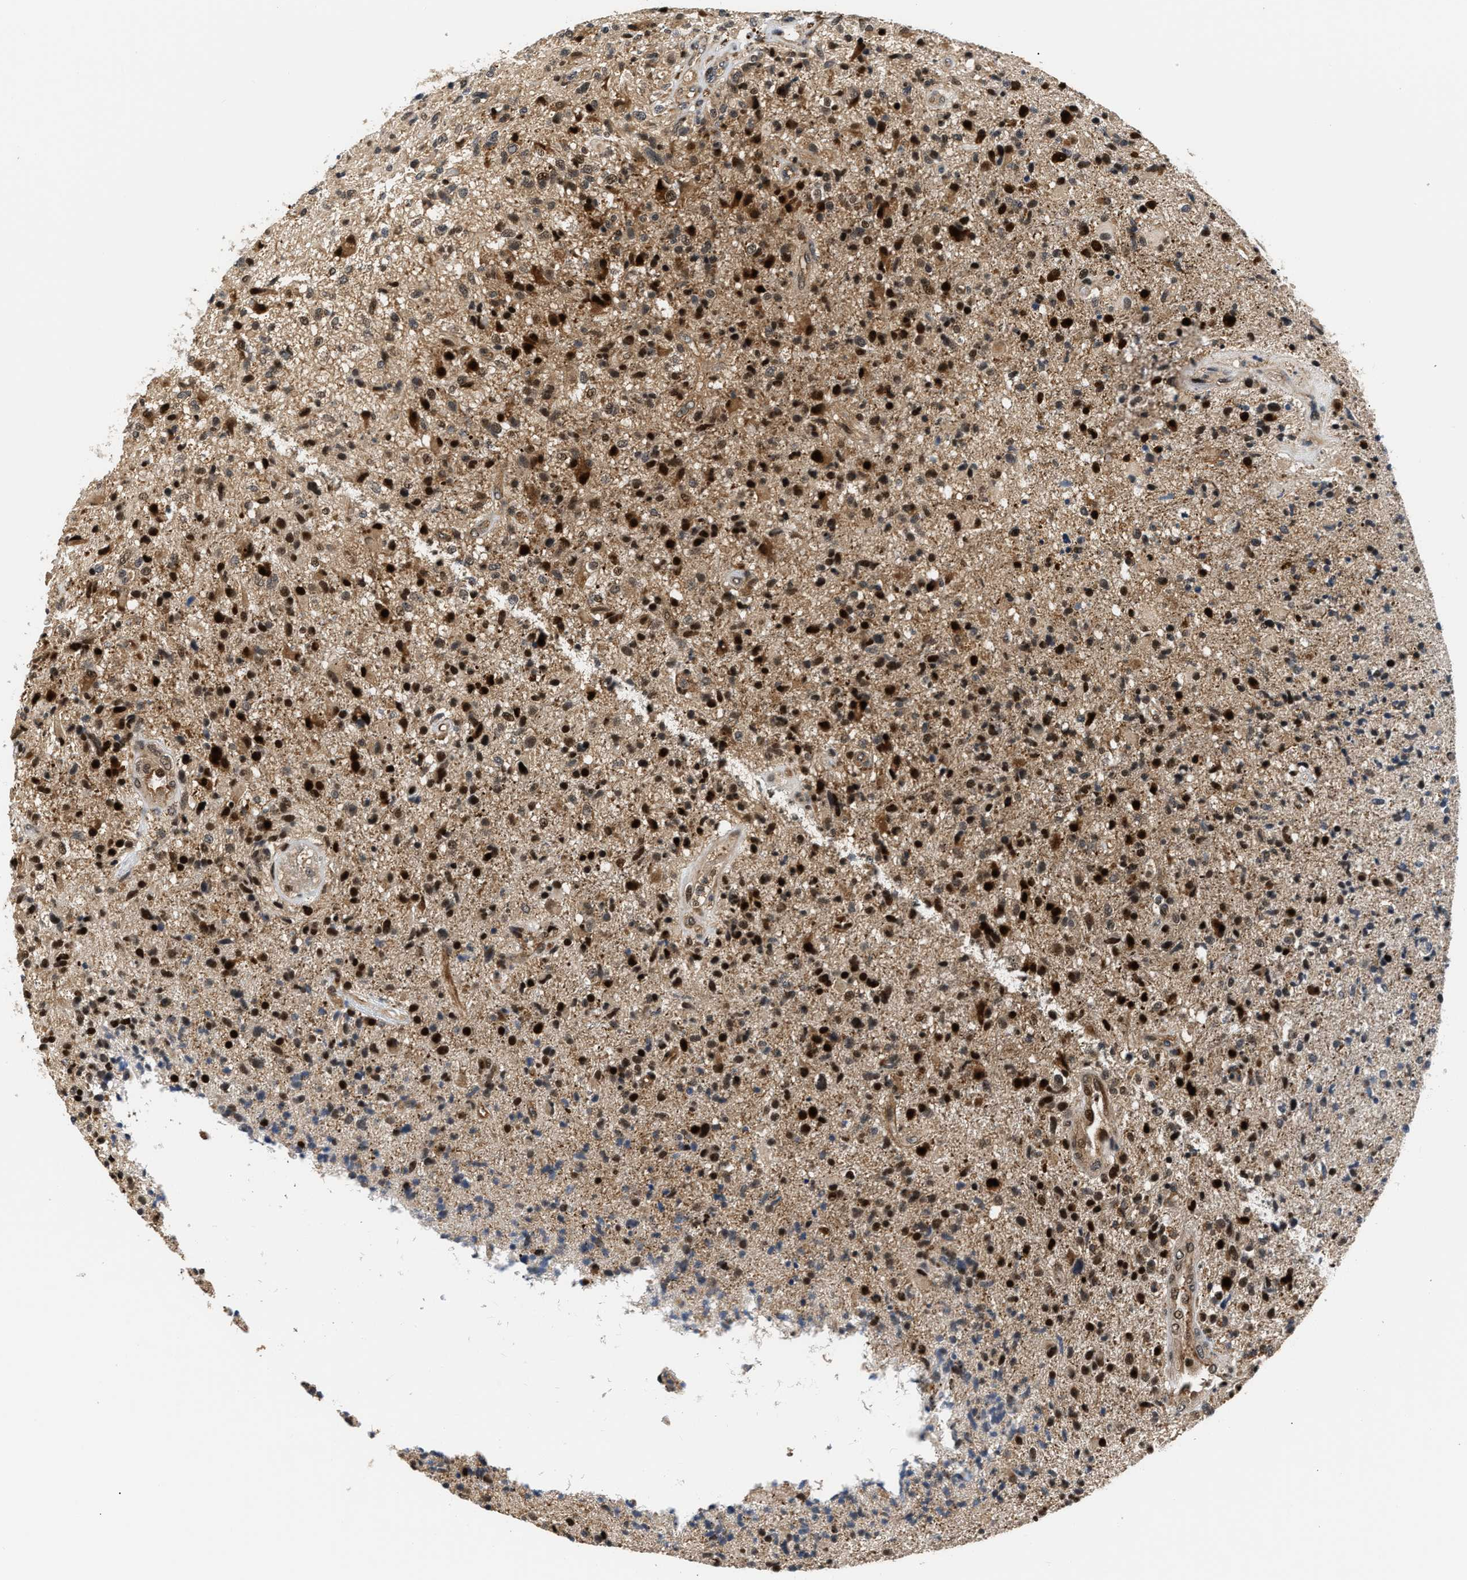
{"staining": {"intensity": "strong", "quantity": ">75%", "location": "cytoplasmic/membranous,nuclear"}, "tissue": "glioma", "cell_type": "Tumor cells", "image_type": "cancer", "snomed": [{"axis": "morphology", "description": "Glioma, malignant, High grade"}, {"axis": "topography", "description": "Brain"}], "caption": "Strong cytoplasmic/membranous and nuclear staining is identified in approximately >75% of tumor cells in glioma.", "gene": "LARP6", "patient": {"sex": "male", "age": 72}}